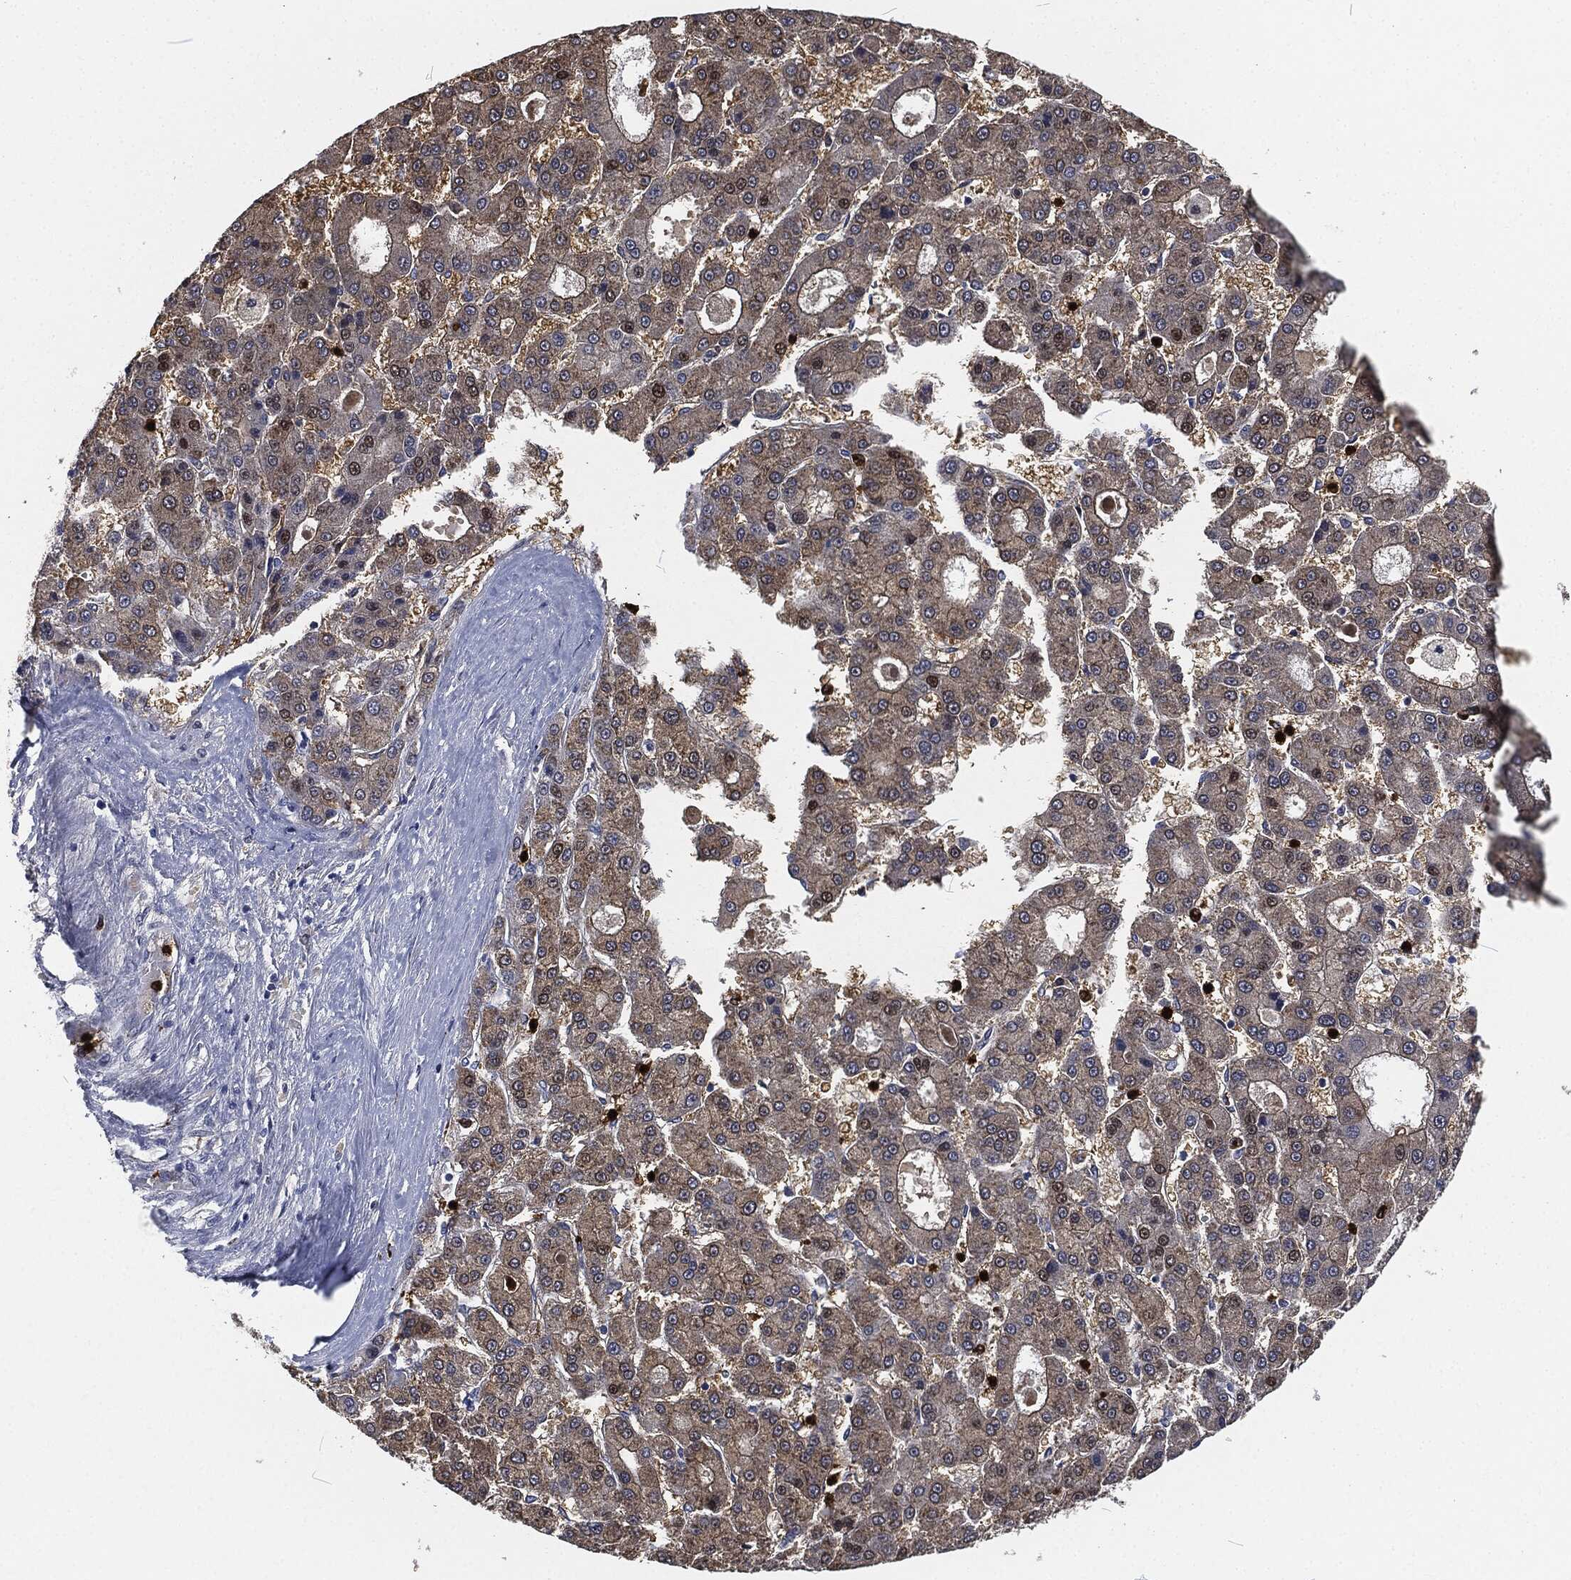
{"staining": {"intensity": "weak", "quantity": "25%-75%", "location": "cytoplasmic/membranous"}, "tissue": "liver cancer", "cell_type": "Tumor cells", "image_type": "cancer", "snomed": [{"axis": "morphology", "description": "Carcinoma, Hepatocellular, NOS"}, {"axis": "topography", "description": "Liver"}], "caption": "Immunohistochemistry photomicrograph of liver cancer stained for a protein (brown), which reveals low levels of weak cytoplasmic/membranous staining in about 25%-75% of tumor cells.", "gene": "MPO", "patient": {"sex": "male", "age": 70}}